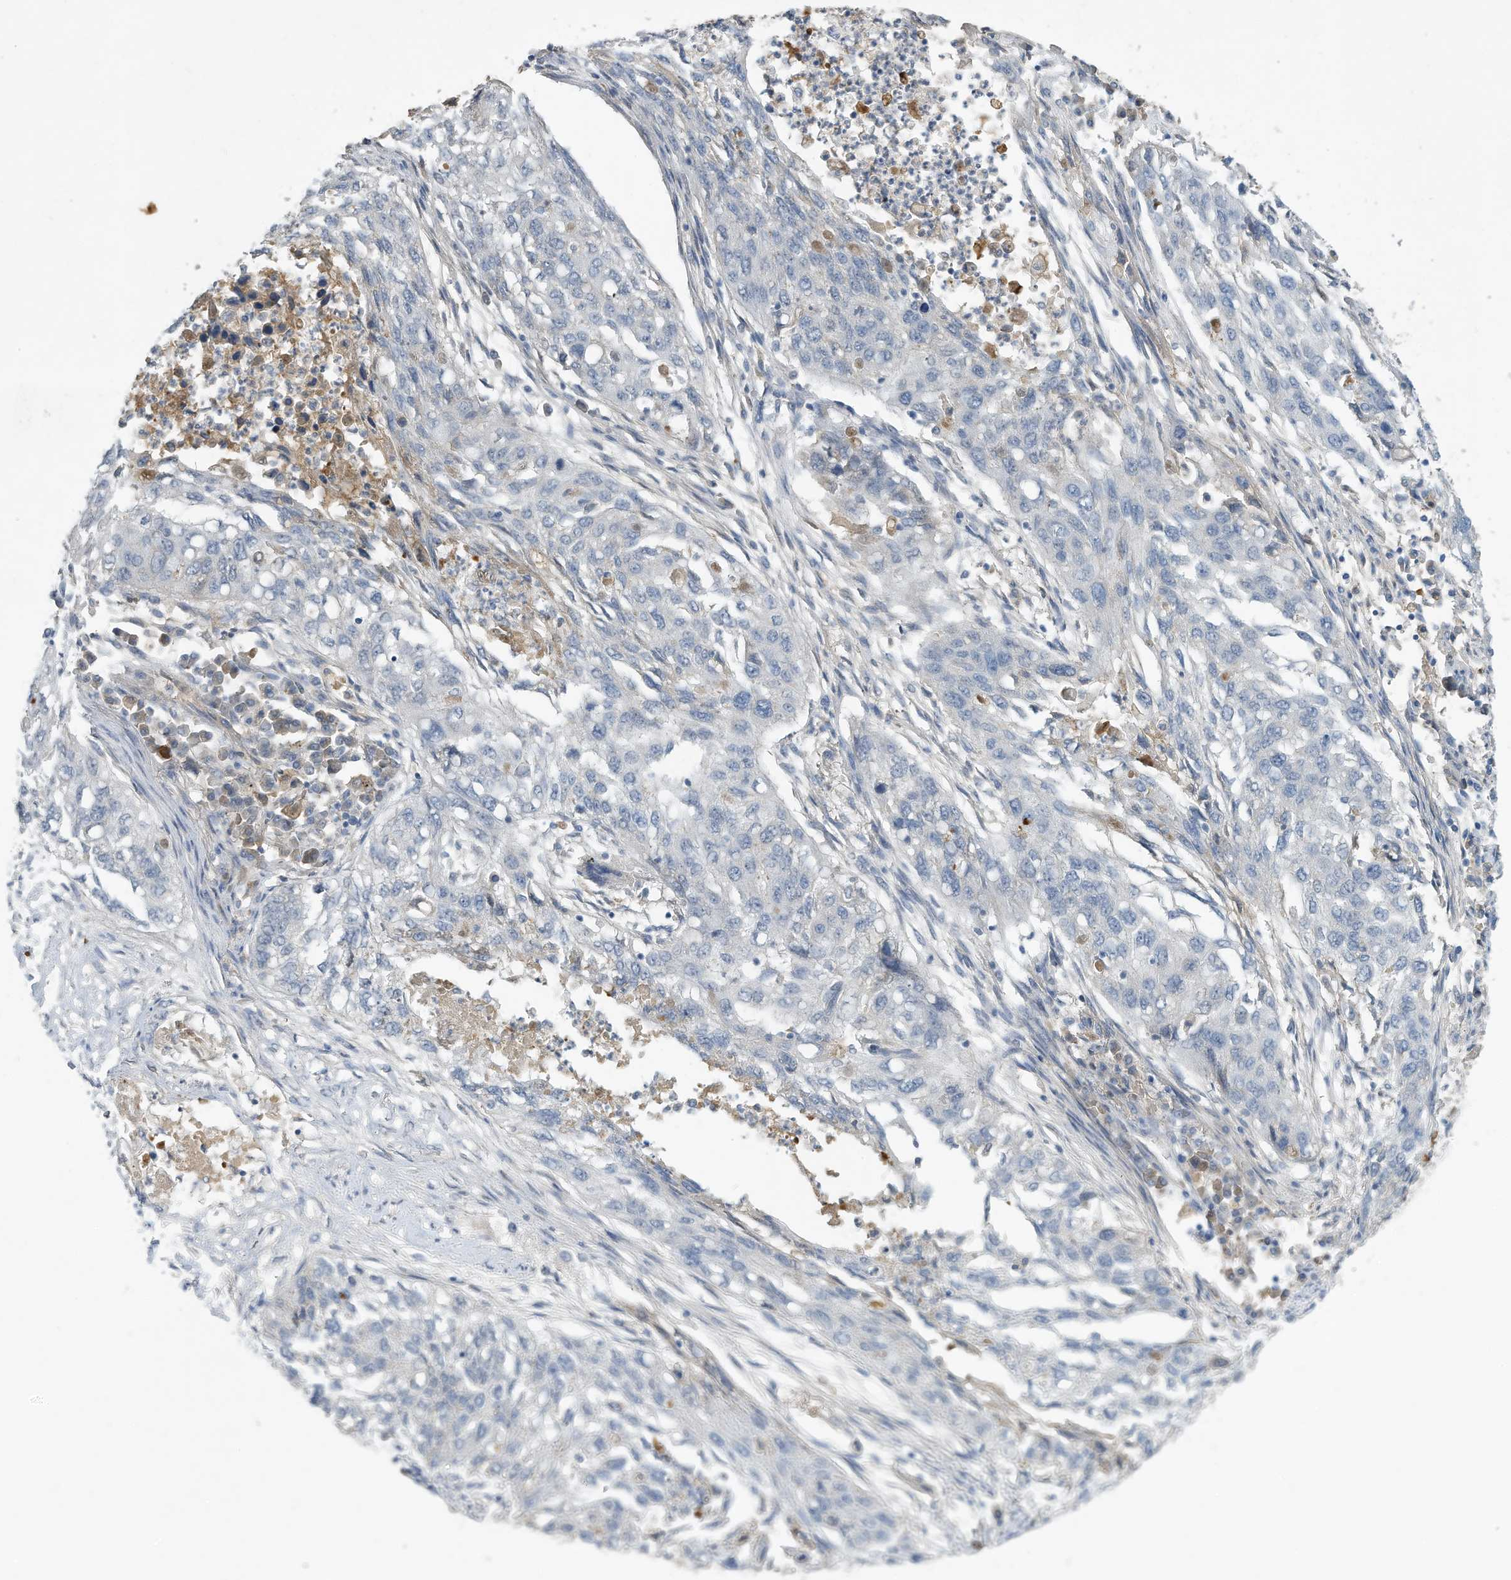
{"staining": {"intensity": "negative", "quantity": "none", "location": "none"}, "tissue": "lung cancer", "cell_type": "Tumor cells", "image_type": "cancer", "snomed": [{"axis": "morphology", "description": "Squamous cell carcinoma, NOS"}, {"axis": "topography", "description": "Lung"}], "caption": "Histopathology image shows no protein staining in tumor cells of lung squamous cell carcinoma tissue.", "gene": "HAS3", "patient": {"sex": "female", "age": 63}}